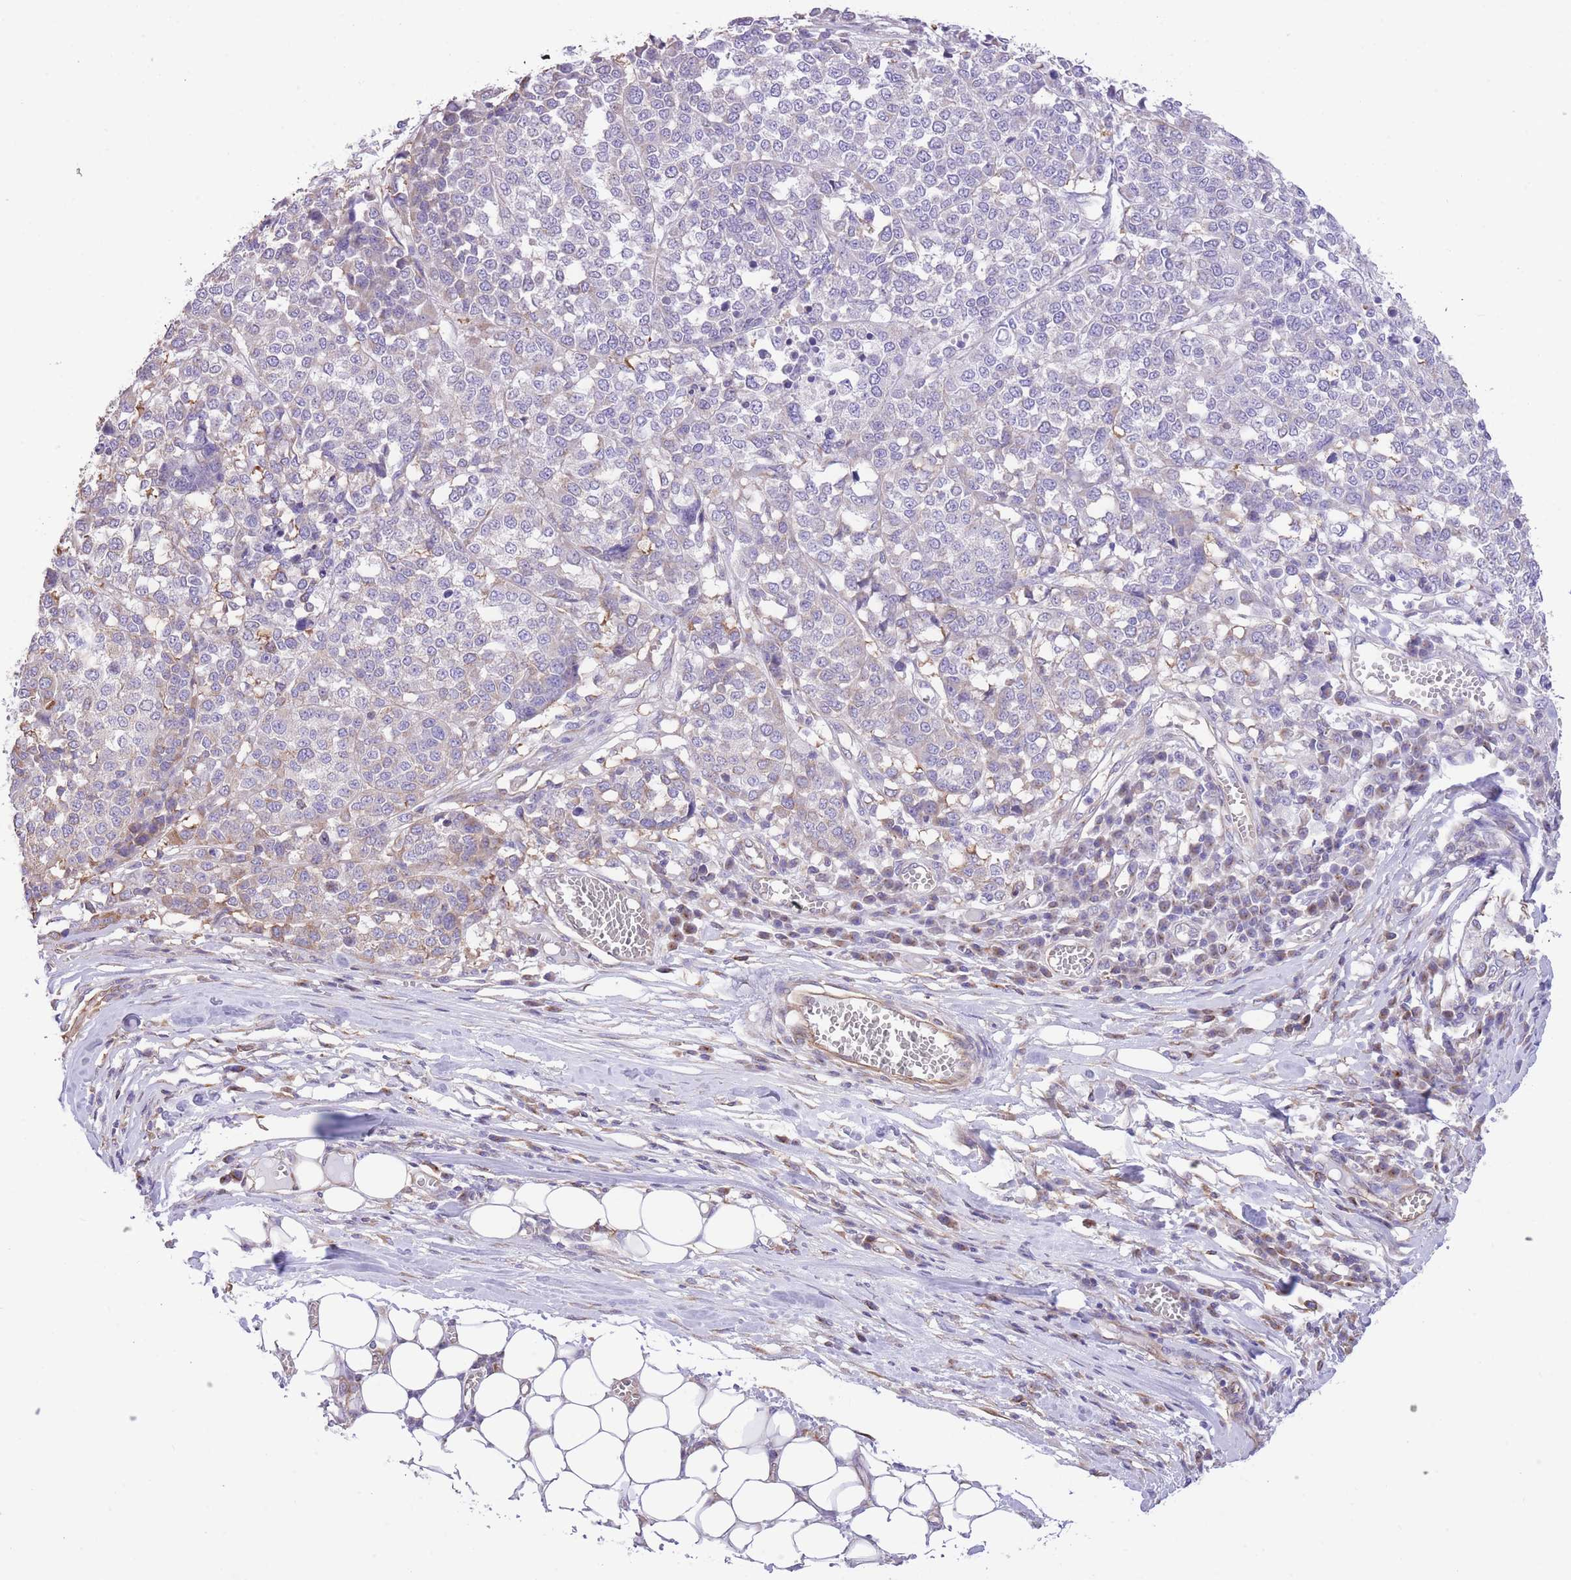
{"staining": {"intensity": "negative", "quantity": "none", "location": "none"}, "tissue": "melanoma", "cell_type": "Tumor cells", "image_type": "cancer", "snomed": [{"axis": "morphology", "description": "Malignant melanoma, Metastatic site"}, {"axis": "topography", "description": "Lymph node"}], "caption": "This micrograph is of melanoma stained with immunohistochemistry to label a protein in brown with the nuclei are counter-stained blue. There is no staining in tumor cells.", "gene": "RHOU", "patient": {"sex": "male", "age": 44}}